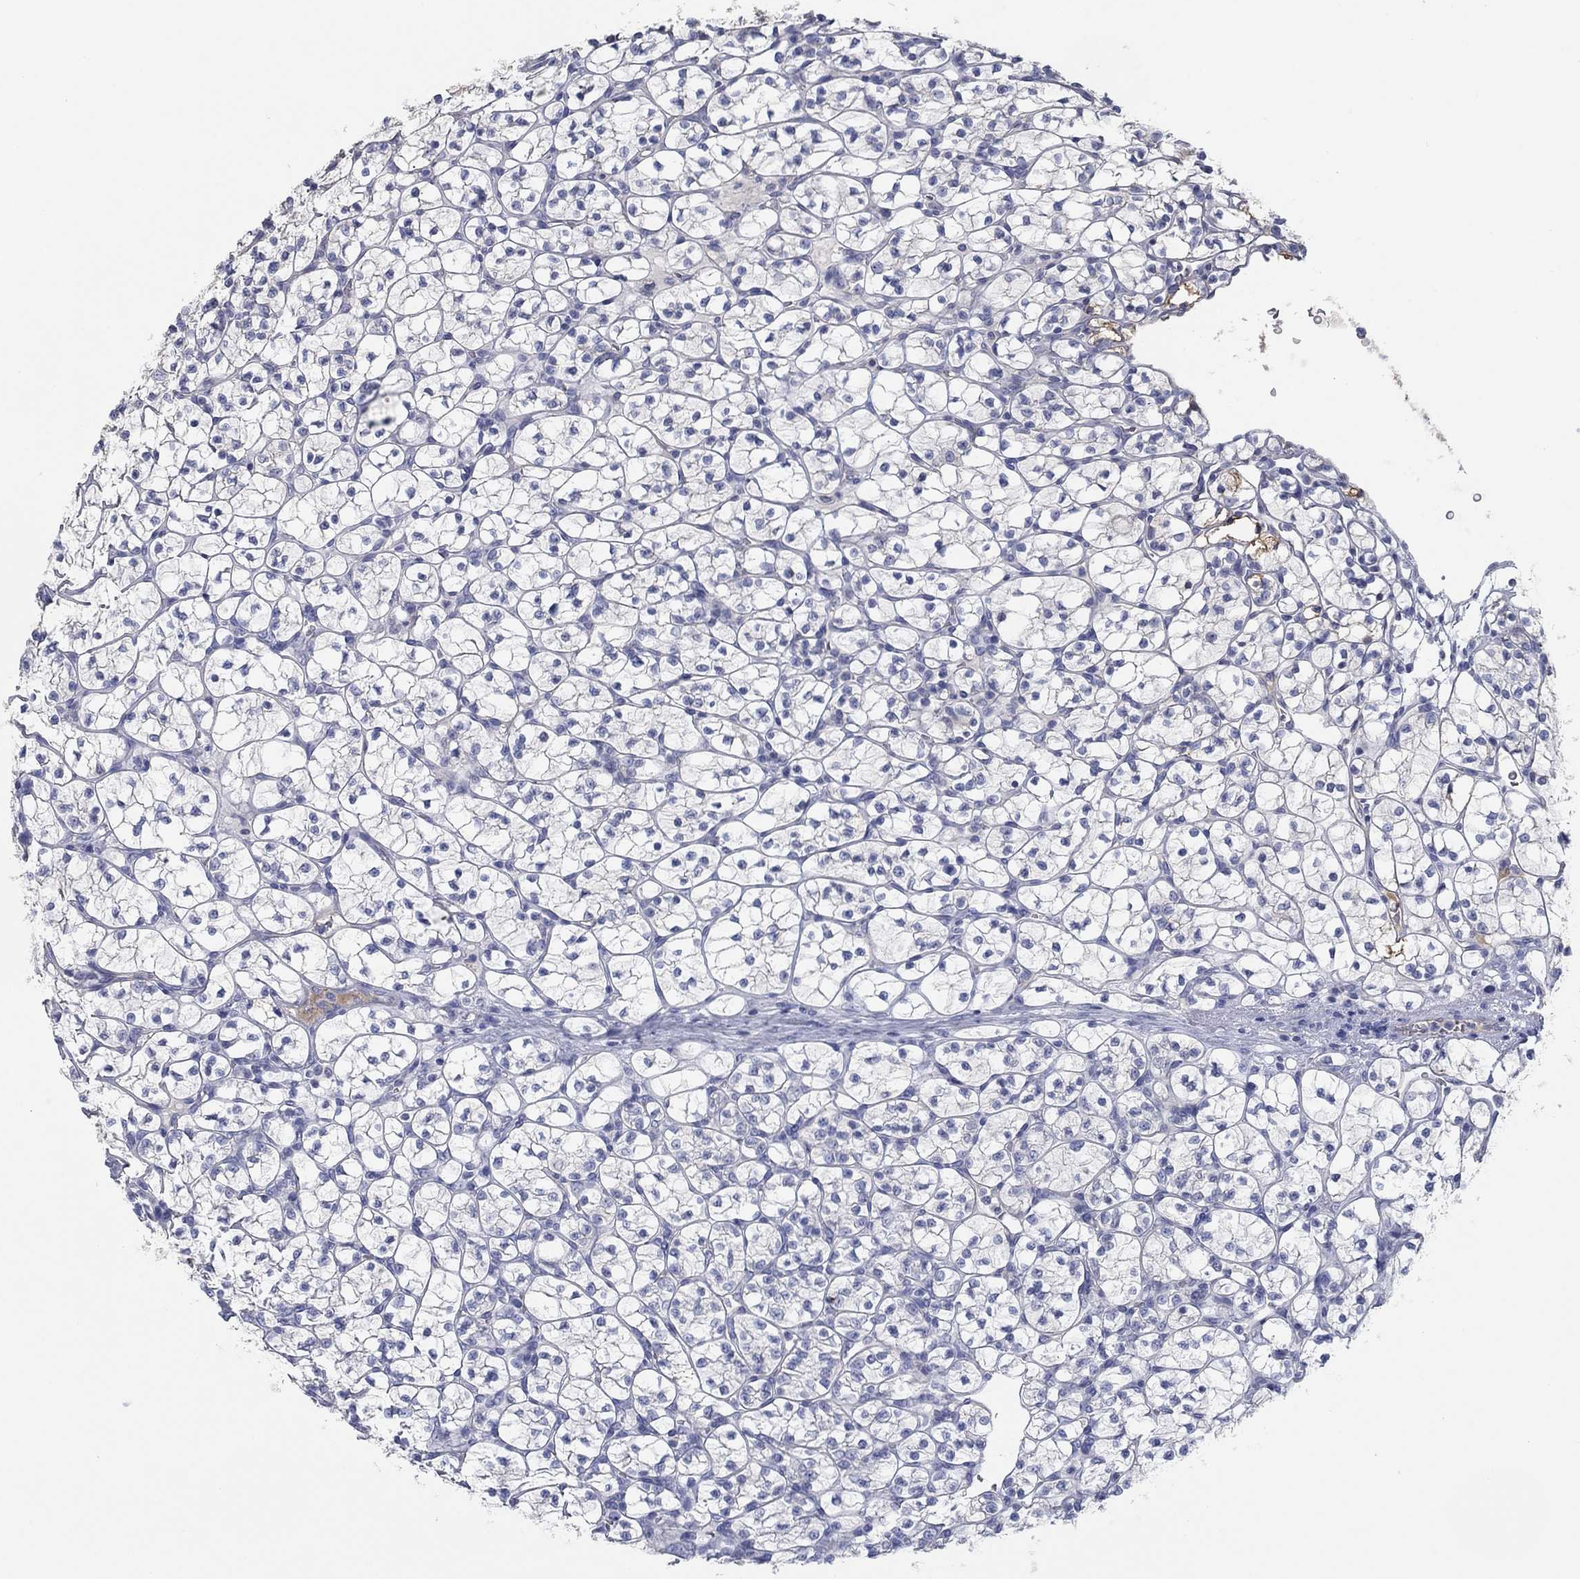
{"staining": {"intensity": "negative", "quantity": "none", "location": "none"}, "tissue": "renal cancer", "cell_type": "Tumor cells", "image_type": "cancer", "snomed": [{"axis": "morphology", "description": "Adenocarcinoma, NOS"}, {"axis": "topography", "description": "Kidney"}], "caption": "Immunohistochemical staining of renal adenocarcinoma exhibits no significant positivity in tumor cells.", "gene": "APOC3", "patient": {"sex": "female", "age": 89}}